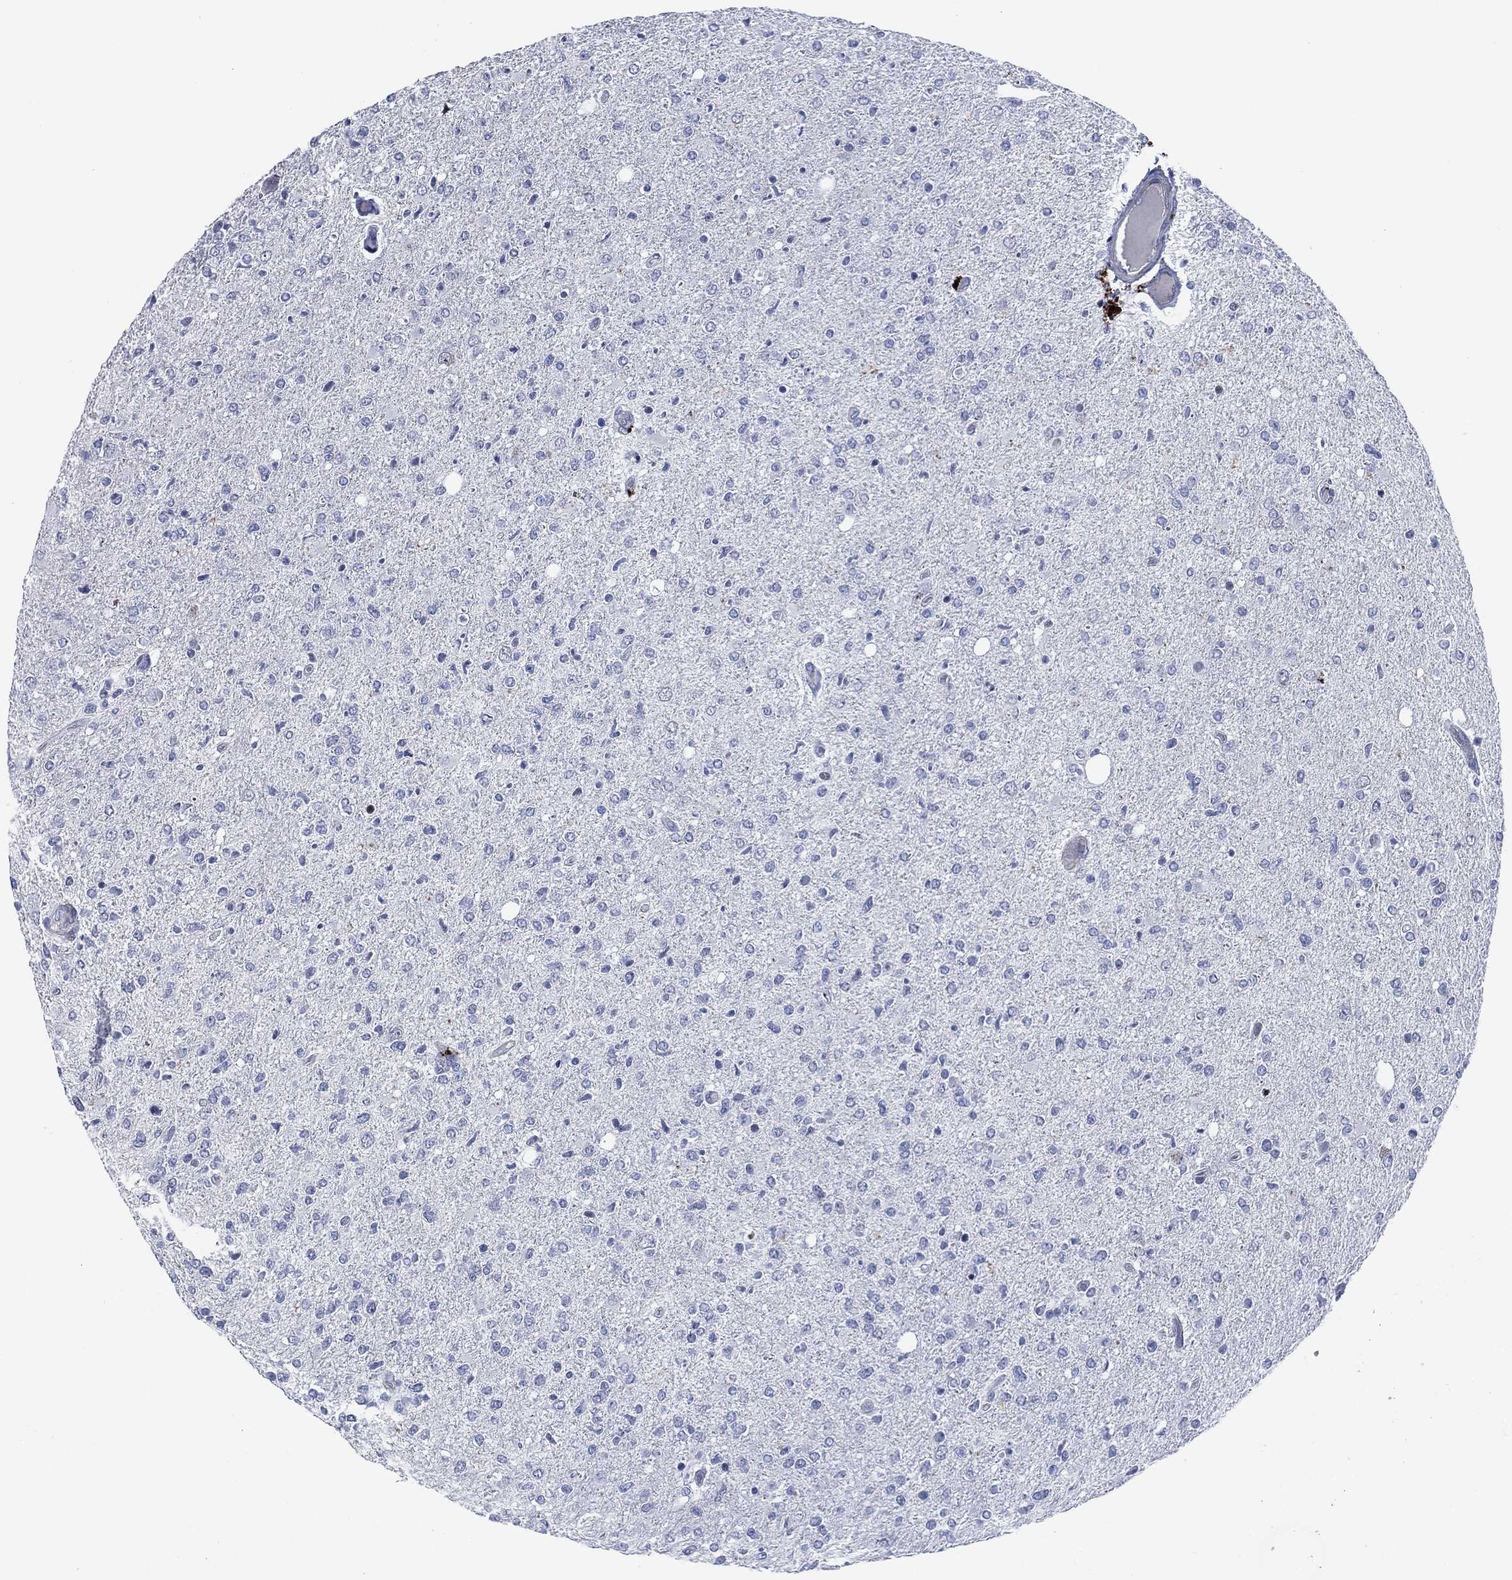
{"staining": {"intensity": "negative", "quantity": "none", "location": "none"}, "tissue": "glioma", "cell_type": "Tumor cells", "image_type": "cancer", "snomed": [{"axis": "morphology", "description": "Glioma, malignant, High grade"}, {"axis": "topography", "description": "Cerebral cortex"}], "caption": "Protein analysis of malignant glioma (high-grade) shows no significant positivity in tumor cells.", "gene": "MPO", "patient": {"sex": "male", "age": 70}}